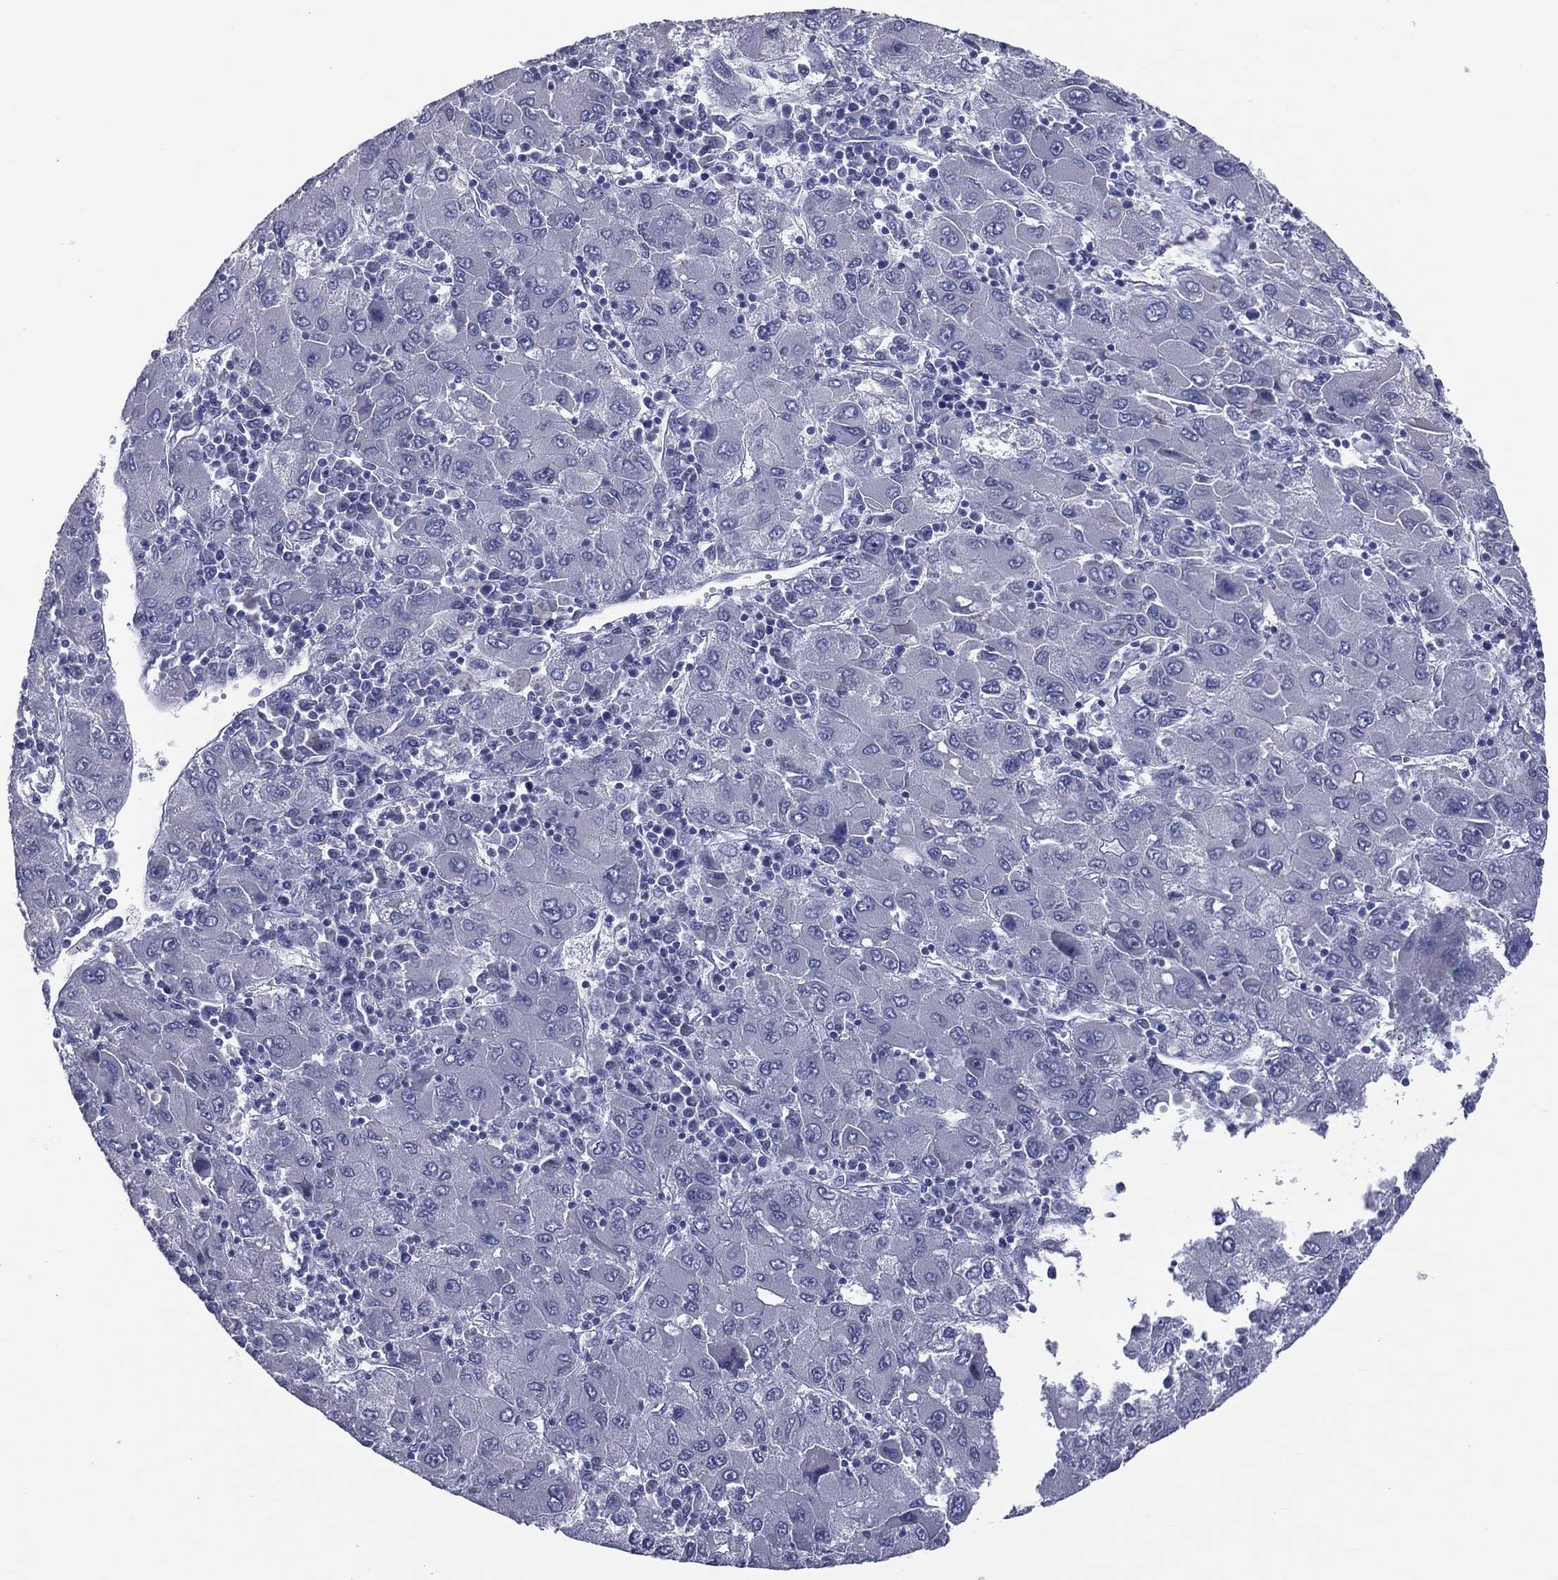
{"staining": {"intensity": "negative", "quantity": "none", "location": "none"}, "tissue": "liver cancer", "cell_type": "Tumor cells", "image_type": "cancer", "snomed": [{"axis": "morphology", "description": "Carcinoma, Hepatocellular, NOS"}, {"axis": "topography", "description": "Liver"}], "caption": "Liver cancer (hepatocellular carcinoma) was stained to show a protein in brown. There is no significant staining in tumor cells.", "gene": "MLN", "patient": {"sex": "male", "age": 75}}